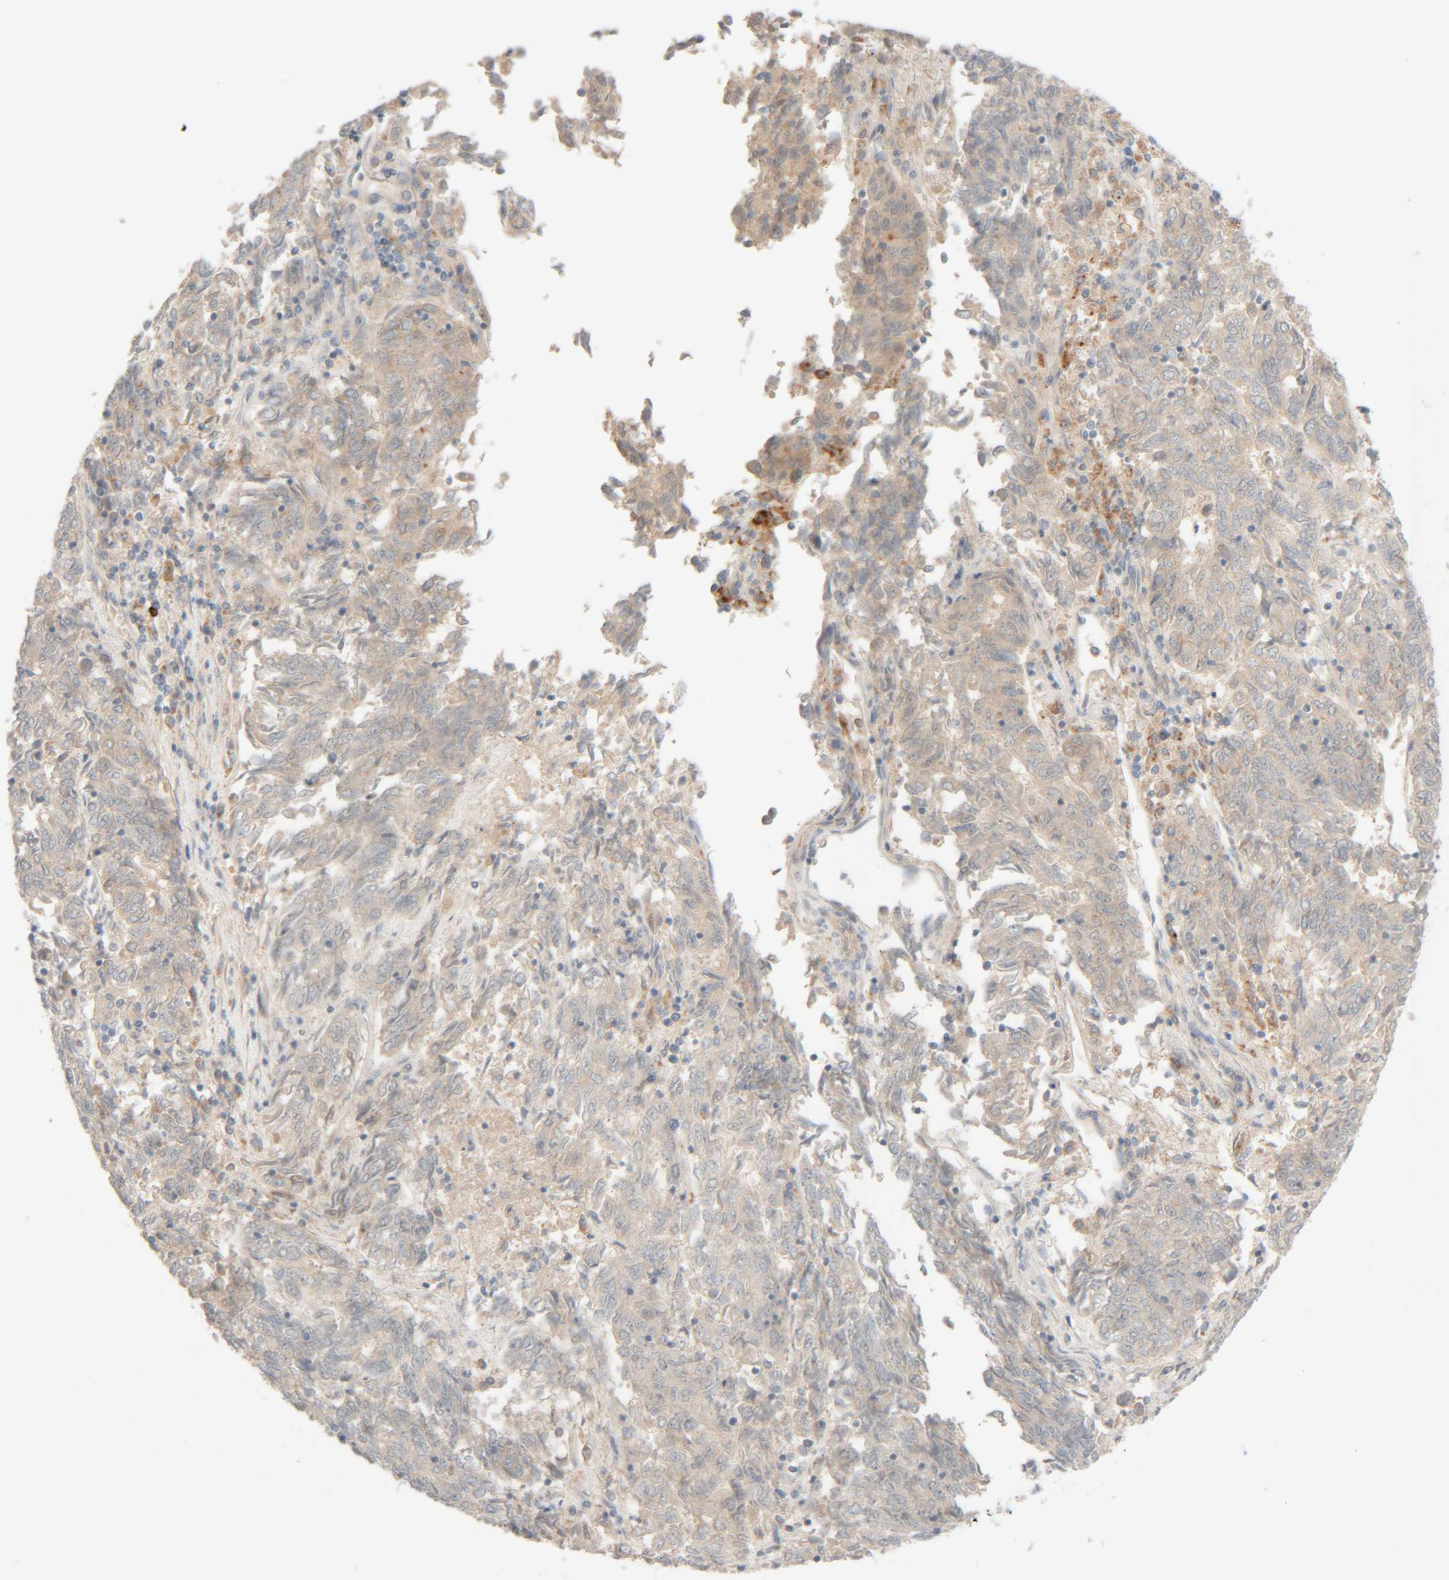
{"staining": {"intensity": "weak", "quantity": "<25%", "location": "cytoplasmic/membranous"}, "tissue": "endometrial cancer", "cell_type": "Tumor cells", "image_type": "cancer", "snomed": [{"axis": "morphology", "description": "Adenocarcinoma, NOS"}, {"axis": "topography", "description": "Endometrium"}], "caption": "This is a image of immunohistochemistry staining of endometrial cancer, which shows no positivity in tumor cells.", "gene": "CHKA", "patient": {"sex": "female", "age": 80}}